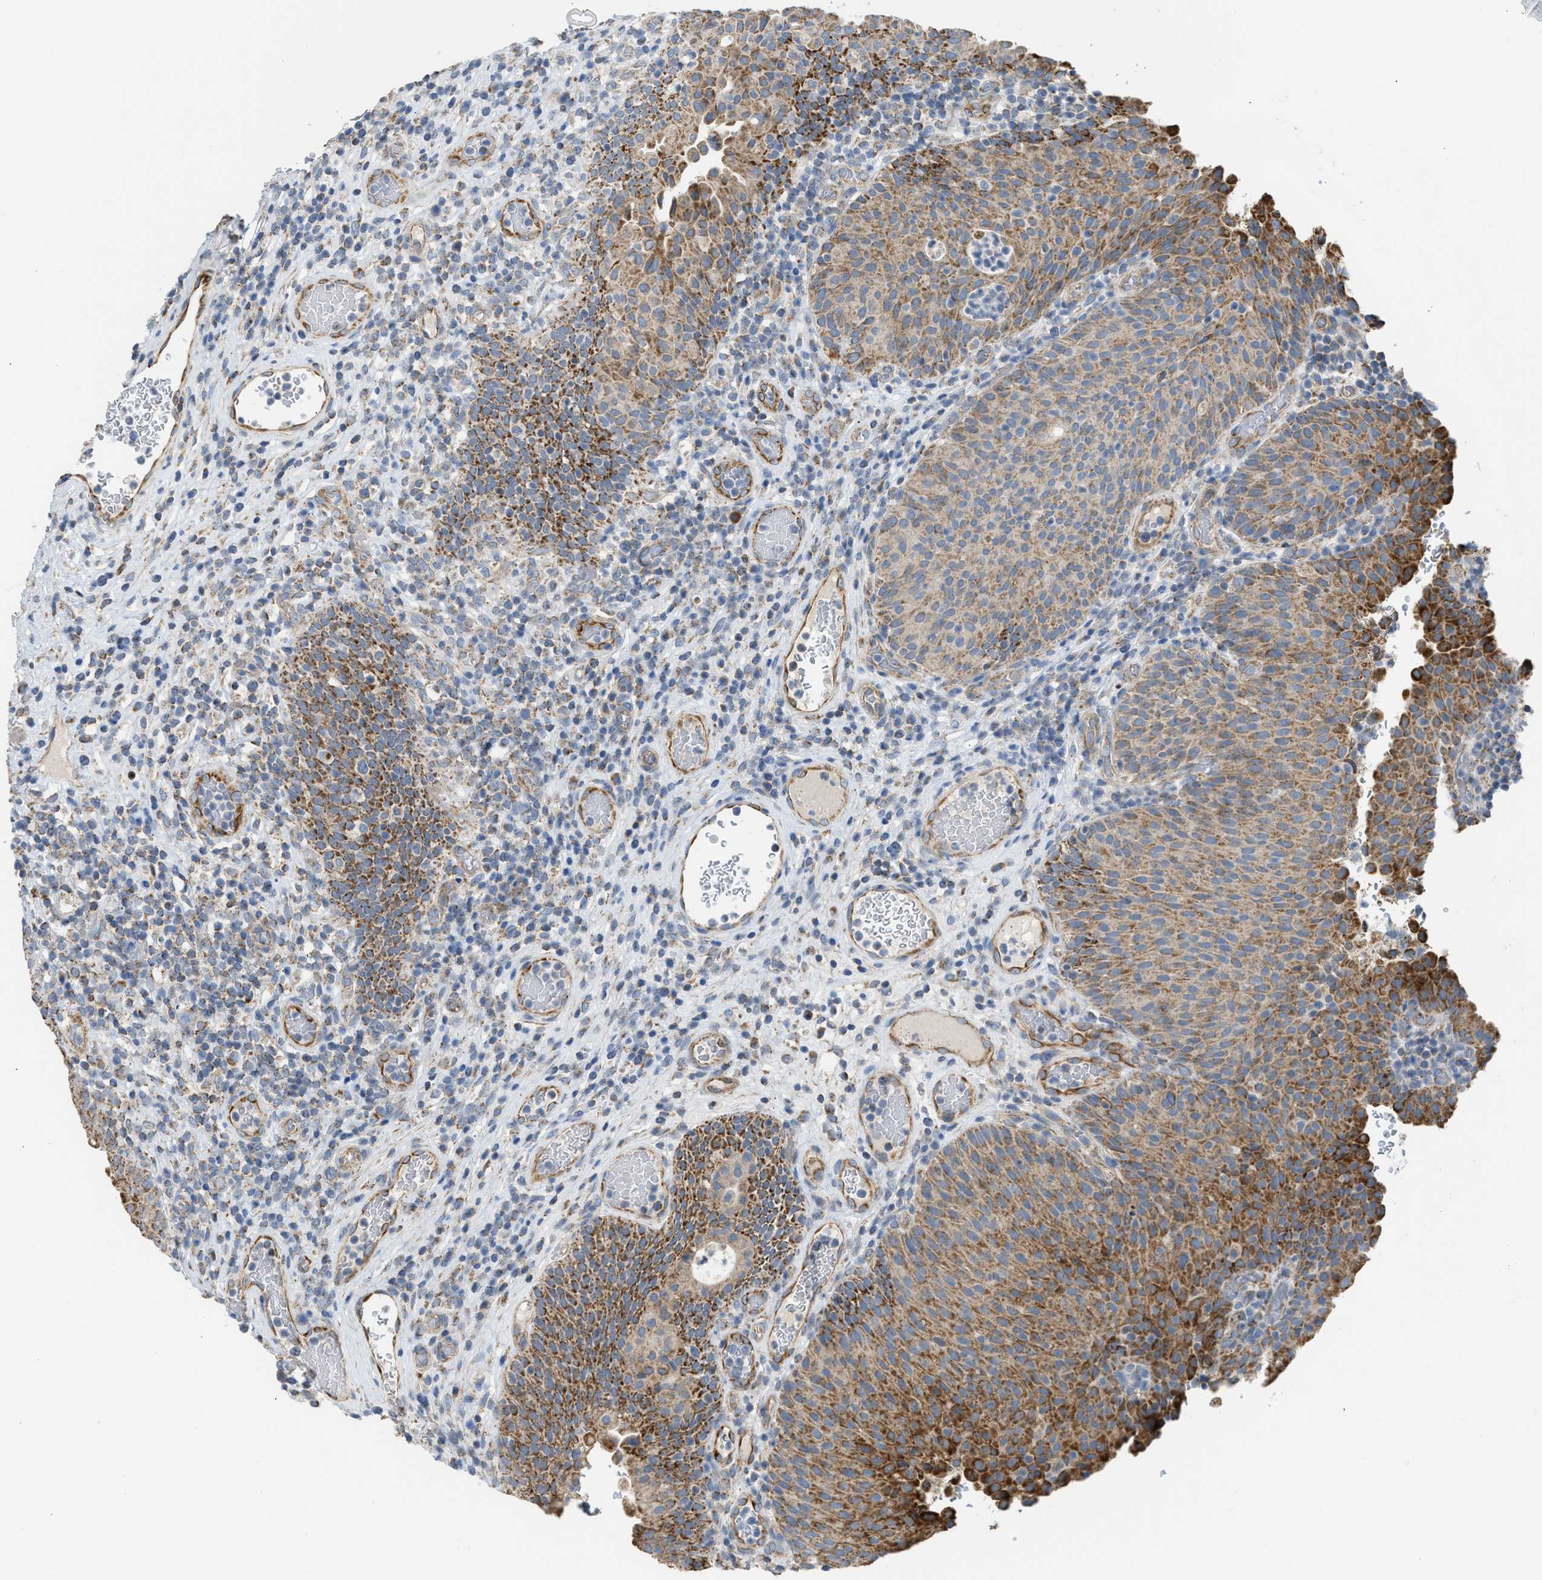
{"staining": {"intensity": "strong", "quantity": "25%-75%", "location": "cytoplasmic/membranous"}, "tissue": "urothelial cancer", "cell_type": "Tumor cells", "image_type": "cancer", "snomed": [{"axis": "morphology", "description": "Urothelial carcinoma, Low grade"}, {"axis": "topography", "description": "Urinary bladder"}], "caption": "Immunohistochemistry (IHC) (DAB (3,3'-diaminobenzidine)) staining of human low-grade urothelial carcinoma reveals strong cytoplasmic/membranous protein staining in approximately 25%-75% of tumor cells.", "gene": "GOT2", "patient": {"sex": "female", "age": 75}}